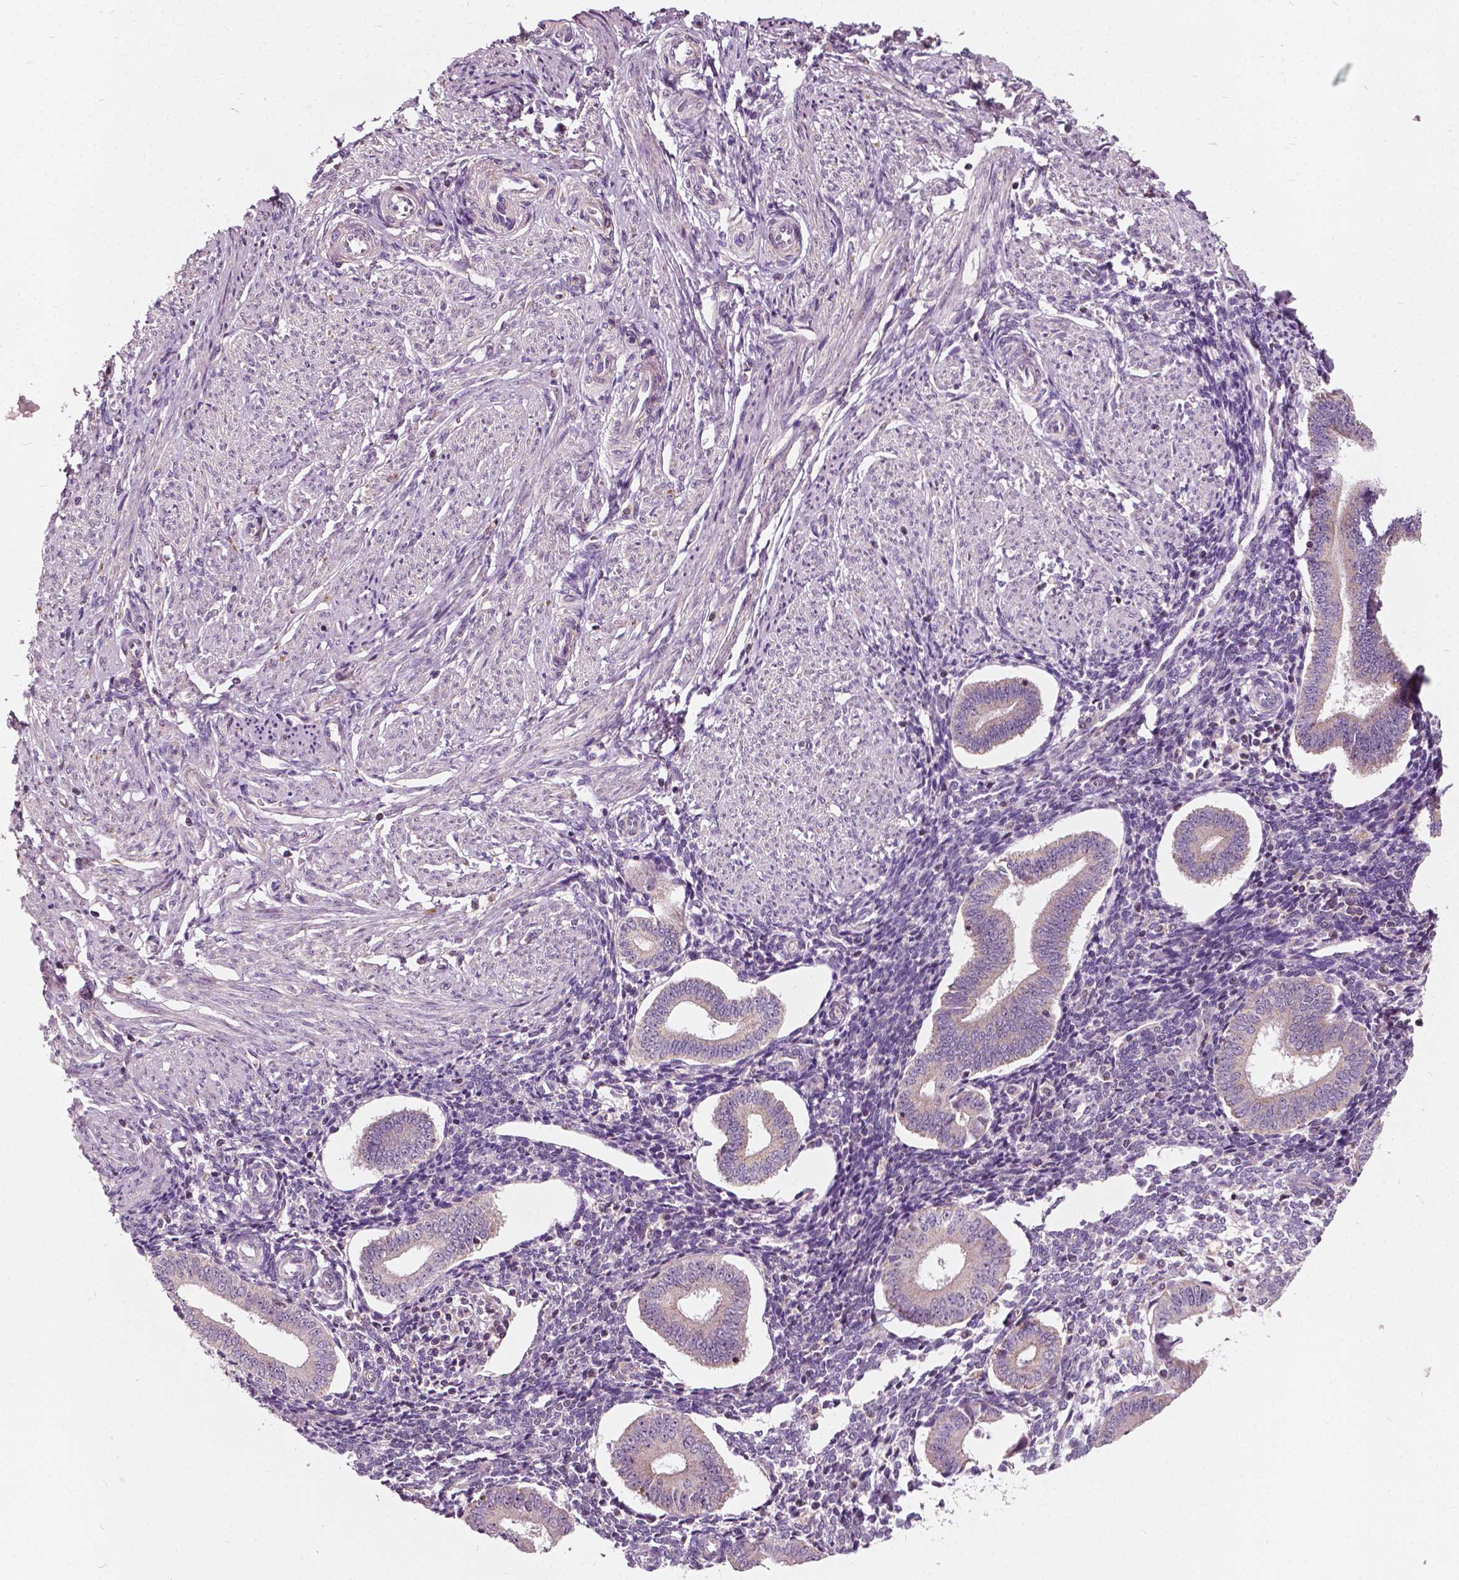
{"staining": {"intensity": "negative", "quantity": "none", "location": "none"}, "tissue": "endometrium", "cell_type": "Cells in endometrial stroma", "image_type": "normal", "snomed": [{"axis": "morphology", "description": "Normal tissue, NOS"}, {"axis": "topography", "description": "Endometrium"}], "caption": "Protein analysis of unremarkable endometrium shows no significant expression in cells in endometrial stroma. (DAB immunohistochemistry visualized using brightfield microscopy, high magnification).", "gene": "ODF3L2", "patient": {"sex": "female", "age": 40}}